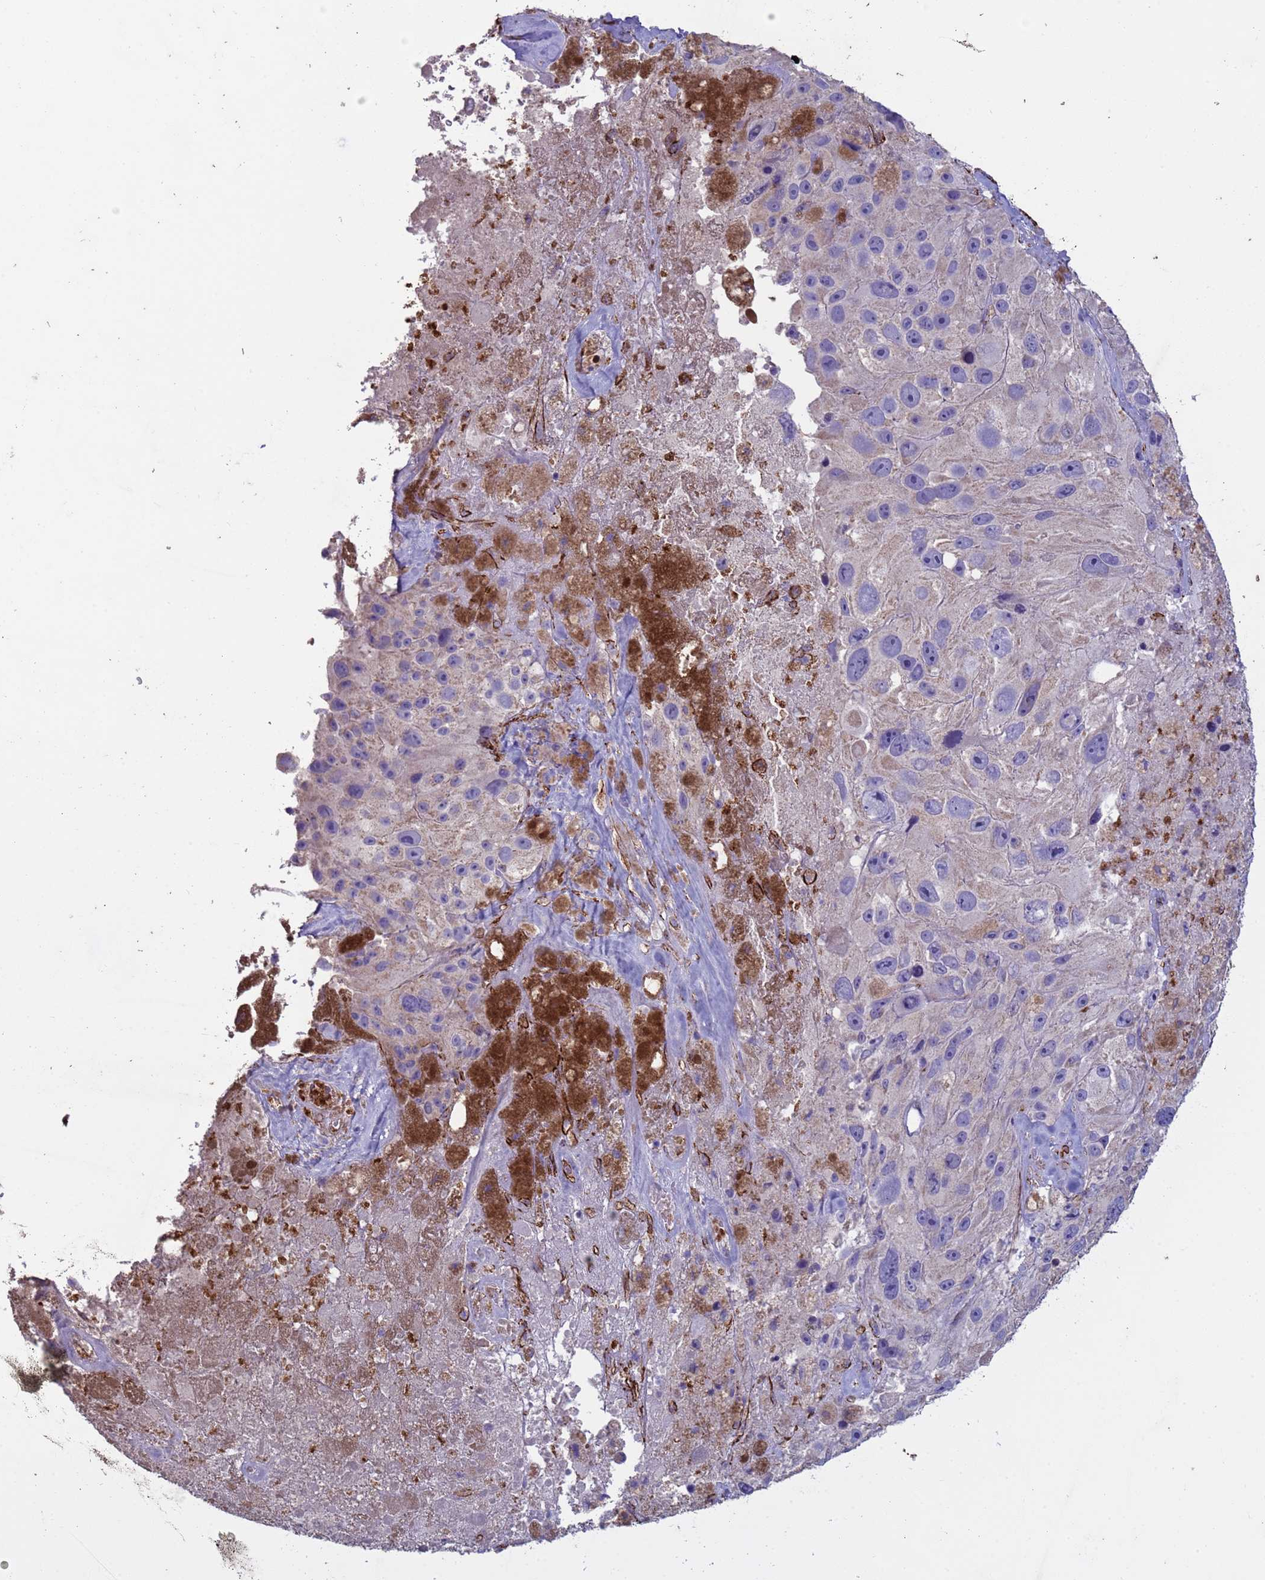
{"staining": {"intensity": "weak", "quantity": "<25%", "location": "cytoplasmic/membranous"}, "tissue": "melanoma", "cell_type": "Tumor cells", "image_type": "cancer", "snomed": [{"axis": "morphology", "description": "Malignant melanoma, Metastatic site"}, {"axis": "topography", "description": "Lymph node"}], "caption": "The histopathology image demonstrates no significant expression in tumor cells of malignant melanoma (metastatic site).", "gene": "GASK1A", "patient": {"sex": "male", "age": 62}}